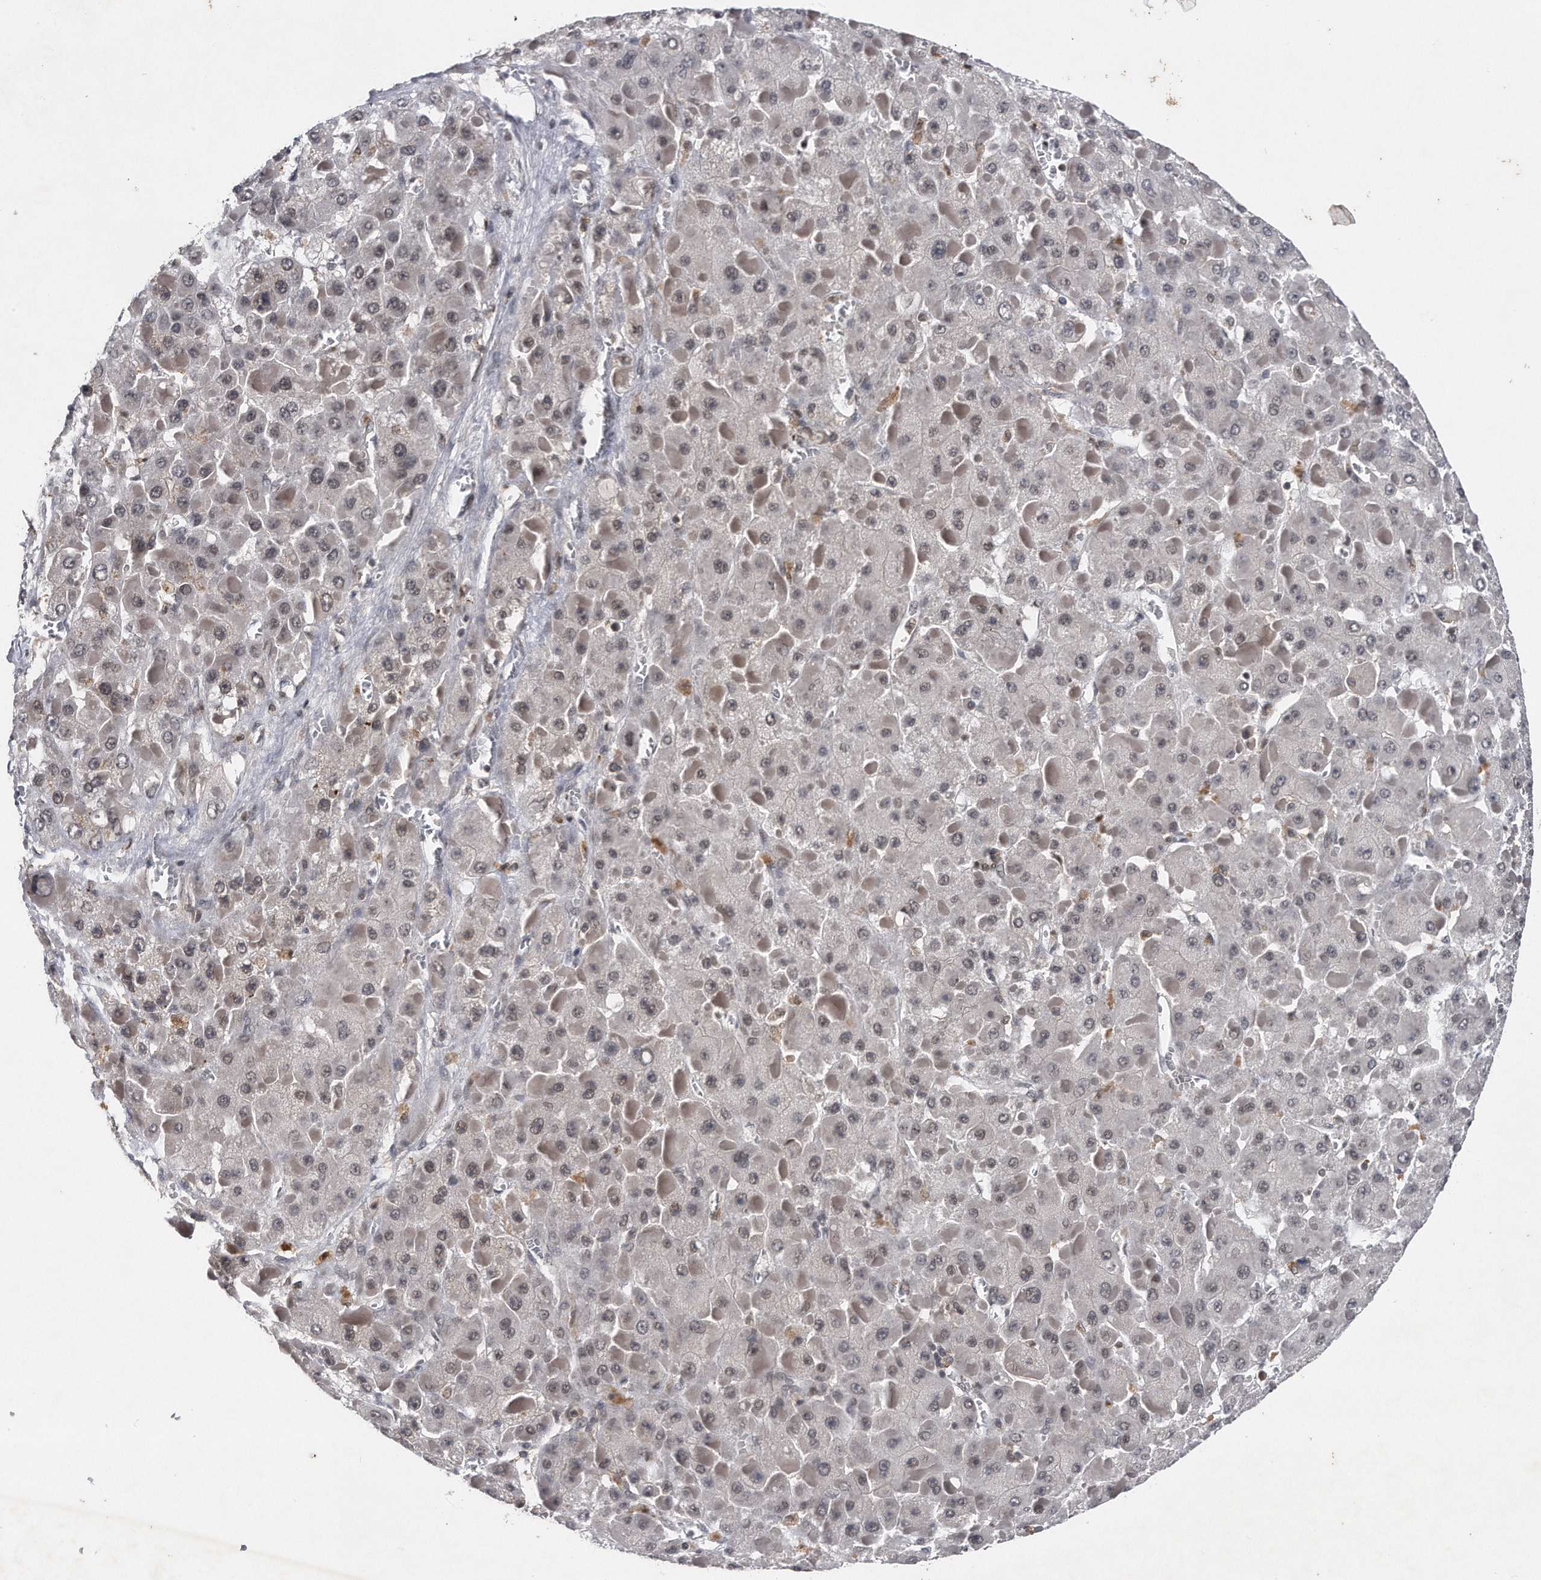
{"staining": {"intensity": "weak", "quantity": ">75%", "location": "cytoplasmic/membranous"}, "tissue": "liver cancer", "cell_type": "Tumor cells", "image_type": "cancer", "snomed": [{"axis": "morphology", "description": "Carcinoma, Hepatocellular, NOS"}, {"axis": "topography", "description": "Liver"}], "caption": "Liver cancer was stained to show a protein in brown. There is low levels of weak cytoplasmic/membranous expression in approximately >75% of tumor cells. (DAB (3,3'-diaminobenzidine) IHC with brightfield microscopy, high magnification).", "gene": "VIRMA", "patient": {"sex": "female", "age": 73}}